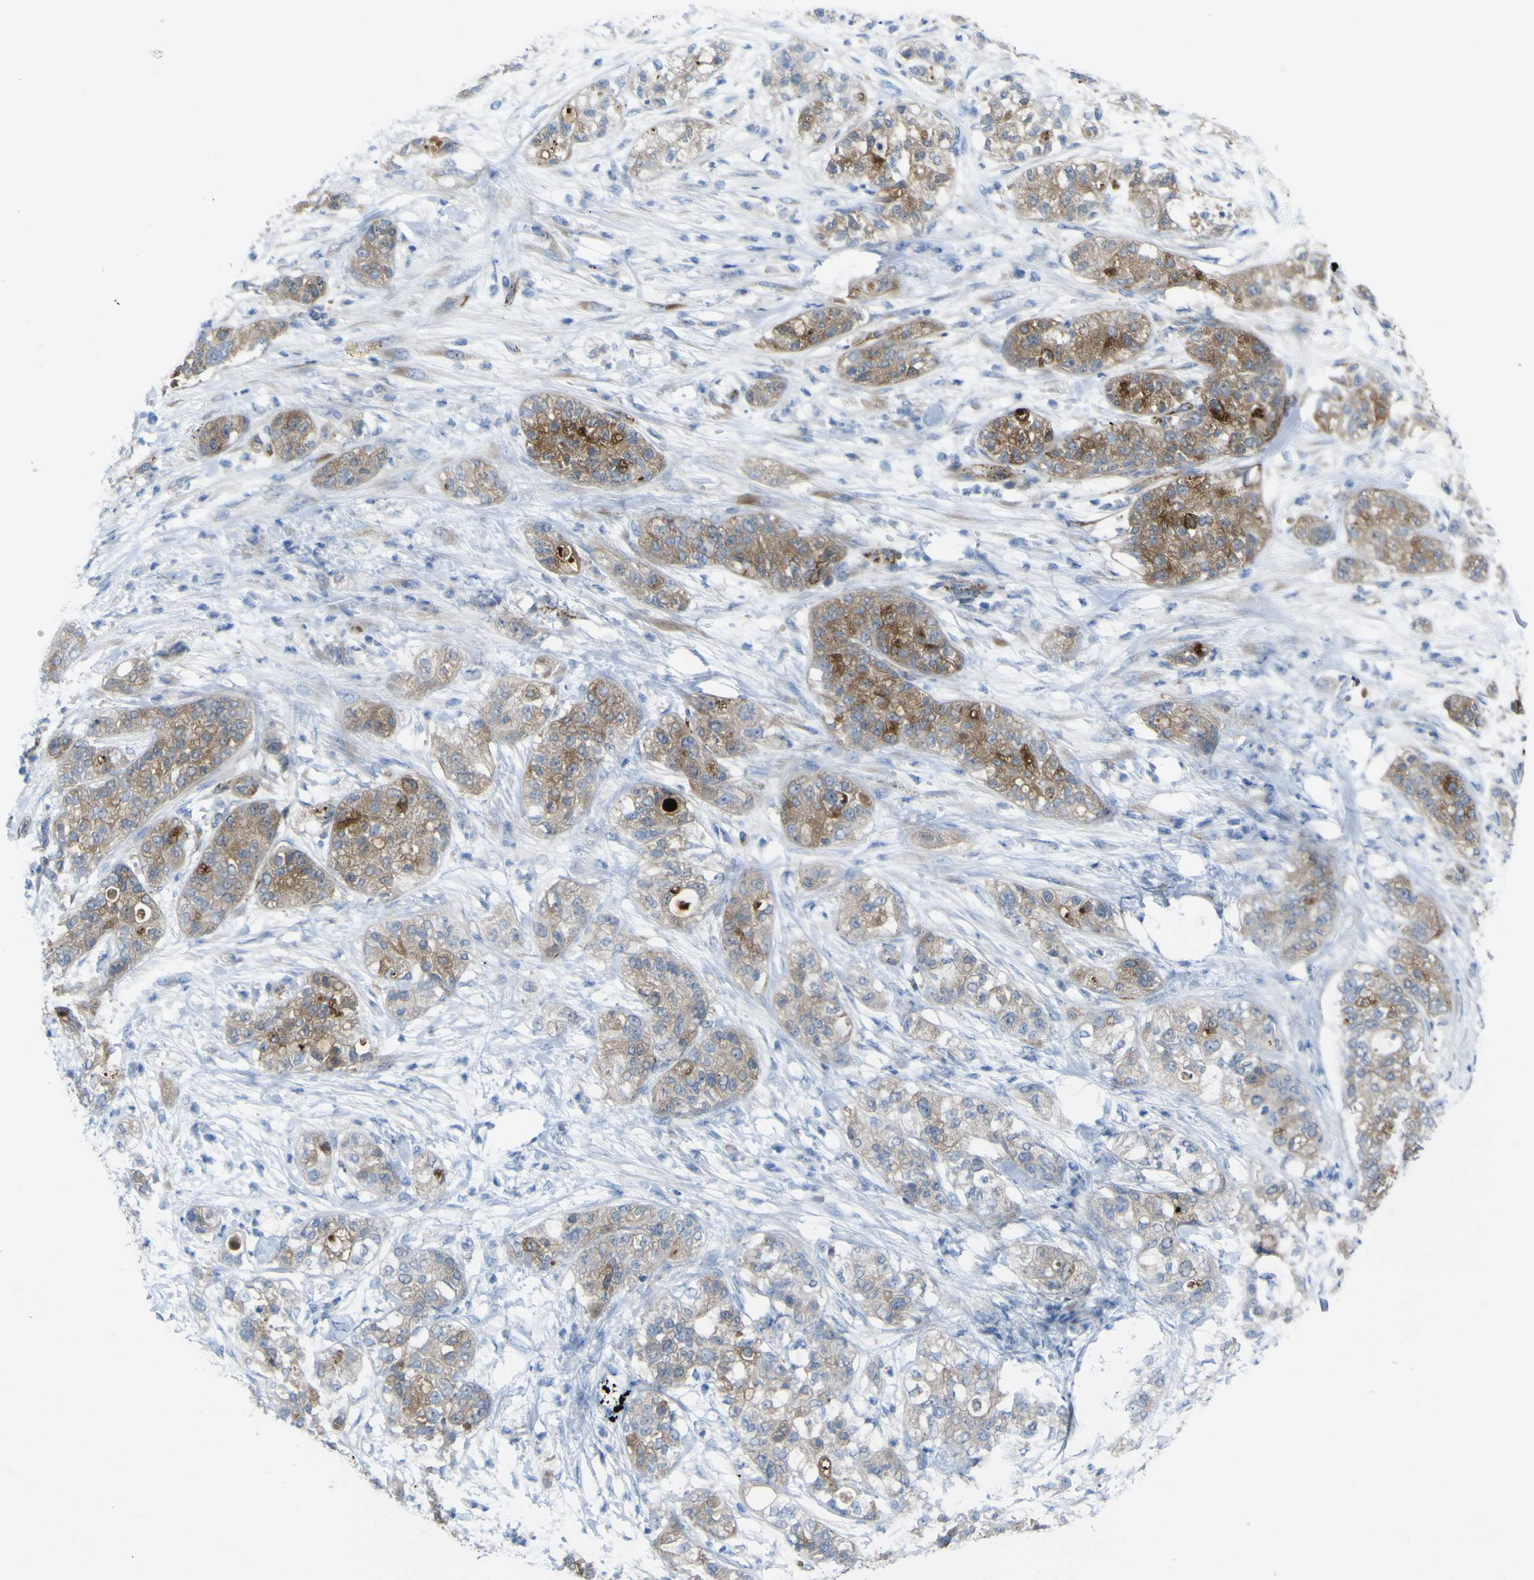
{"staining": {"intensity": "moderate", "quantity": ">75%", "location": "cytoplasmic/membranous"}, "tissue": "pancreatic cancer", "cell_type": "Tumor cells", "image_type": "cancer", "snomed": [{"axis": "morphology", "description": "Adenocarcinoma, NOS"}, {"axis": "topography", "description": "Pancreas"}], "caption": "Protein staining shows moderate cytoplasmic/membranous staining in about >75% of tumor cells in pancreatic cancer (adenocarcinoma). The staining was performed using DAB (3,3'-diaminobenzidine), with brown indicating positive protein expression. Nuclei are stained blue with hematoxylin.", "gene": "CST3", "patient": {"sex": "female", "age": 78}}